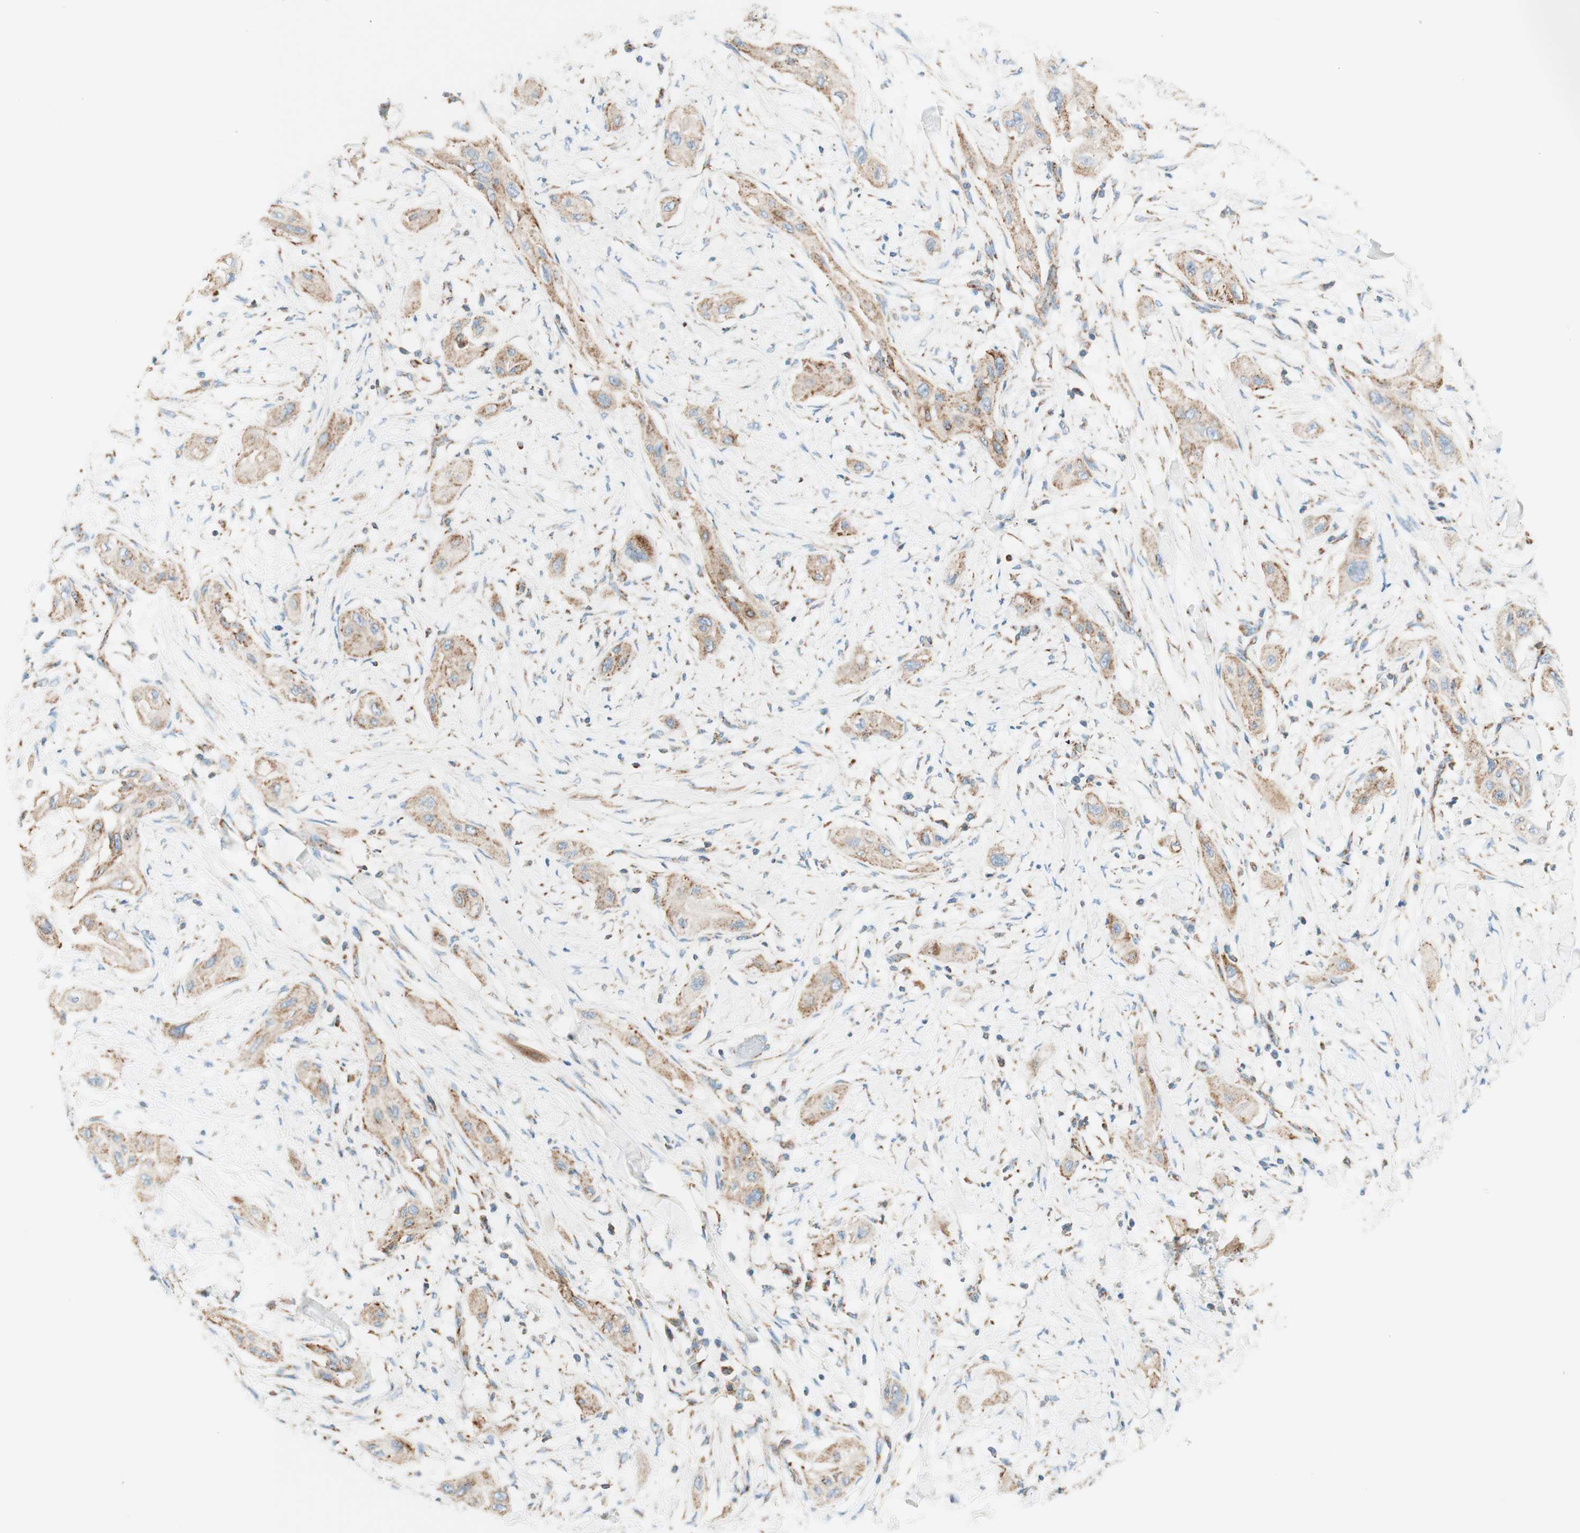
{"staining": {"intensity": "weak", "quantity": ">75%", "location": "cytoplasmic/membranous"}, "tissue": "lung cancer", "cell_type": "Tumor cells", "image_type": "cancer", "snomed": [{"axis": "morphology", "description": "Squamous cell carcinoma, NOS"}, {"axis": "topography", "description": "Lung"}], "caption": "Immunohistochemistry micrograph of neoplastic tissue: lung squamous cell carcinoma stained using IHC demonstrates low levels of weak protein expression localized specifically in the cytoplasmic/membranous of tumor cells, appearing as a cytoplasmic/membranous brown color.", "gene": "TOMM20", "patient": {"sex": "female", "age": 47}}